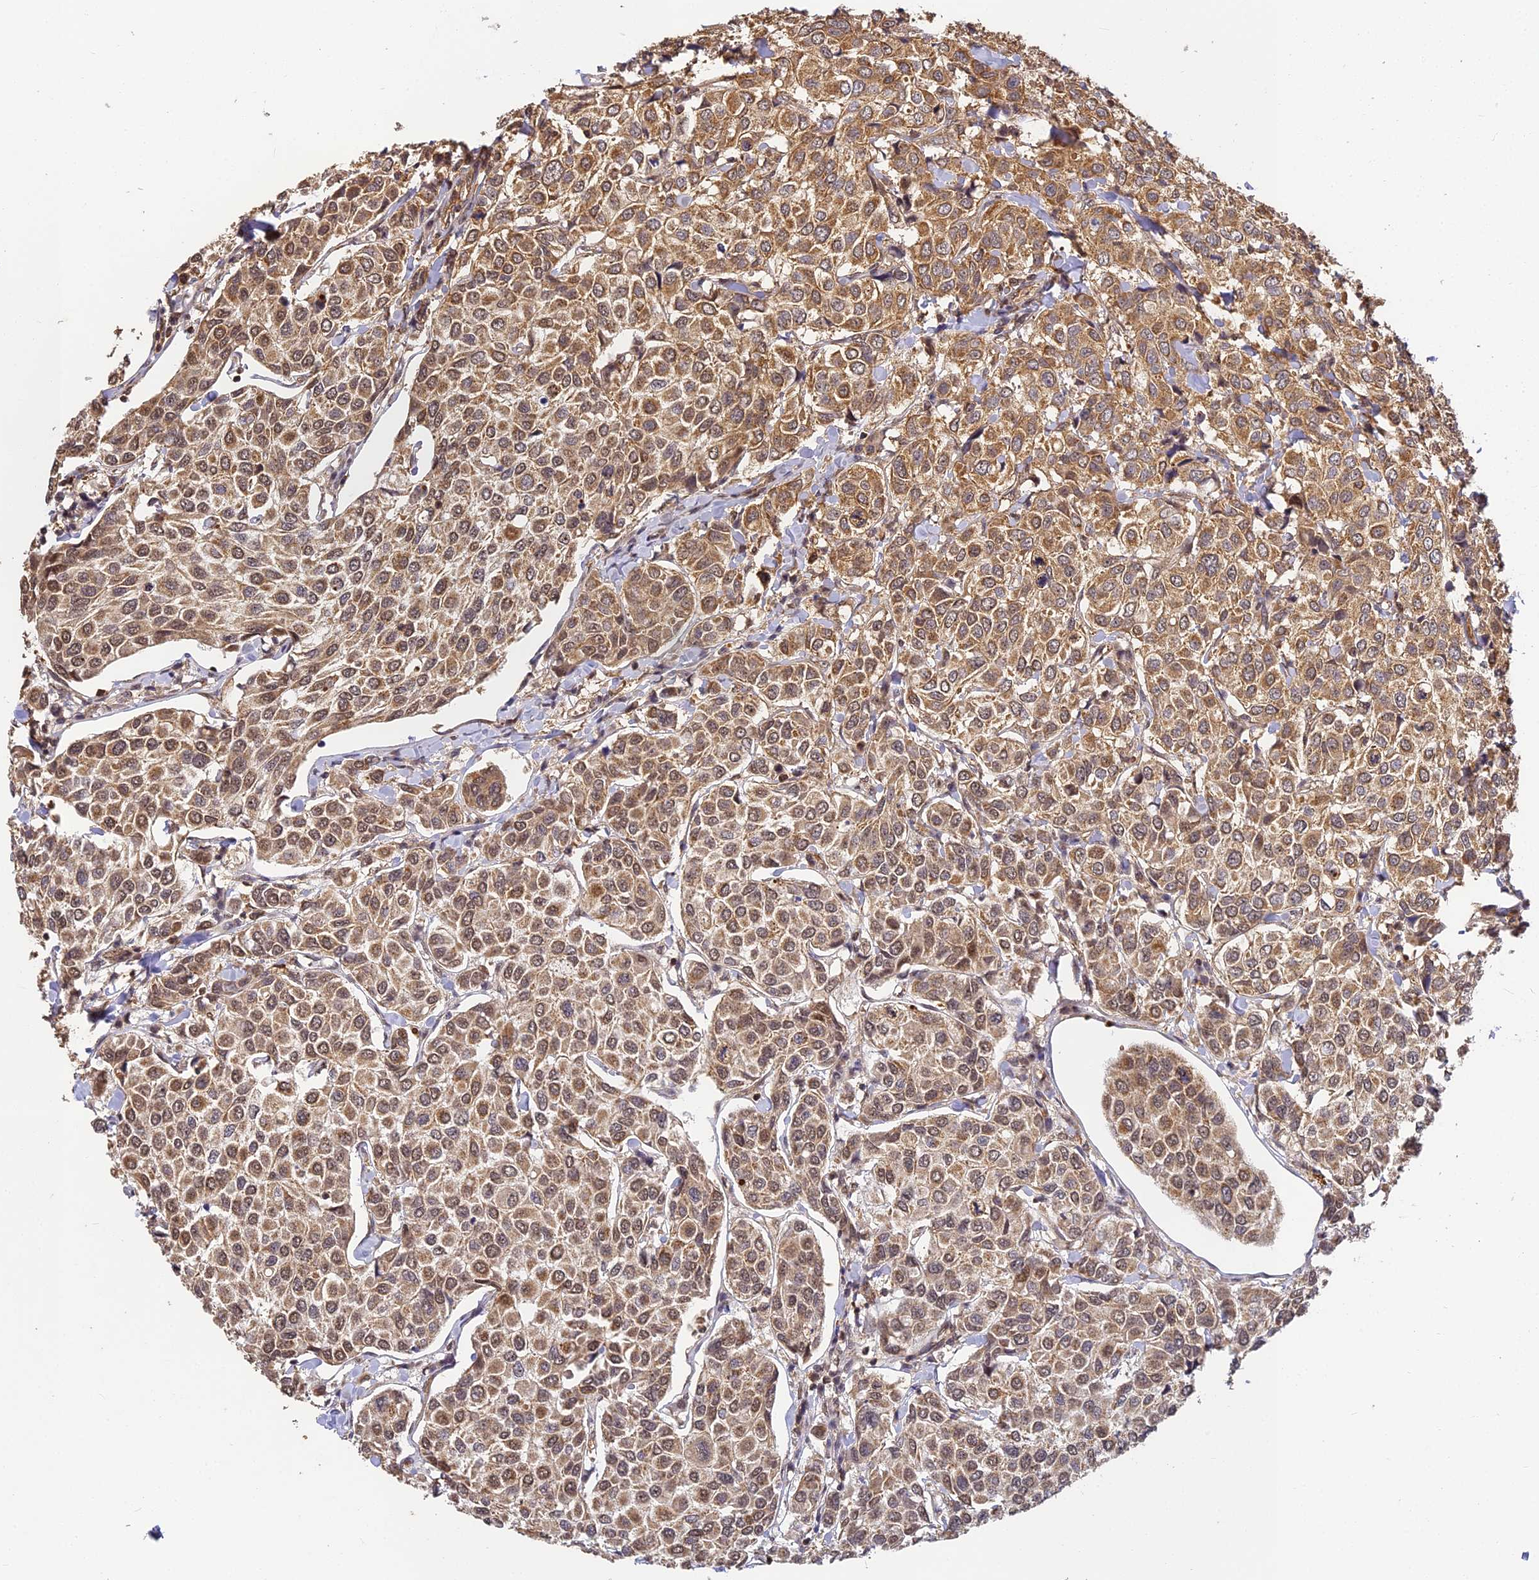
{"staining": {"intensity": "moderate", "quantity": ">75%", "location": "cytoplasmic/membranous,nuclear"}, "tissue": "breast cancer", "cell_type": "Tumor cells", "image_type": "cancer", "snomed": [{"axis": "morphology", "description": "Duct carcinoma"}, {"axis": "topography", "description": "Breast"}], "caption": "A brown stain labels moderate cytoplasmic/membranous and nuclear positivity of a protein in human breast infiltrating ductal carcinoma tumor cells. (IHC, brightfield microscopy, high magnification).", "gene": "ZNF443", "patient": {"sex": "female", "age": 55}}